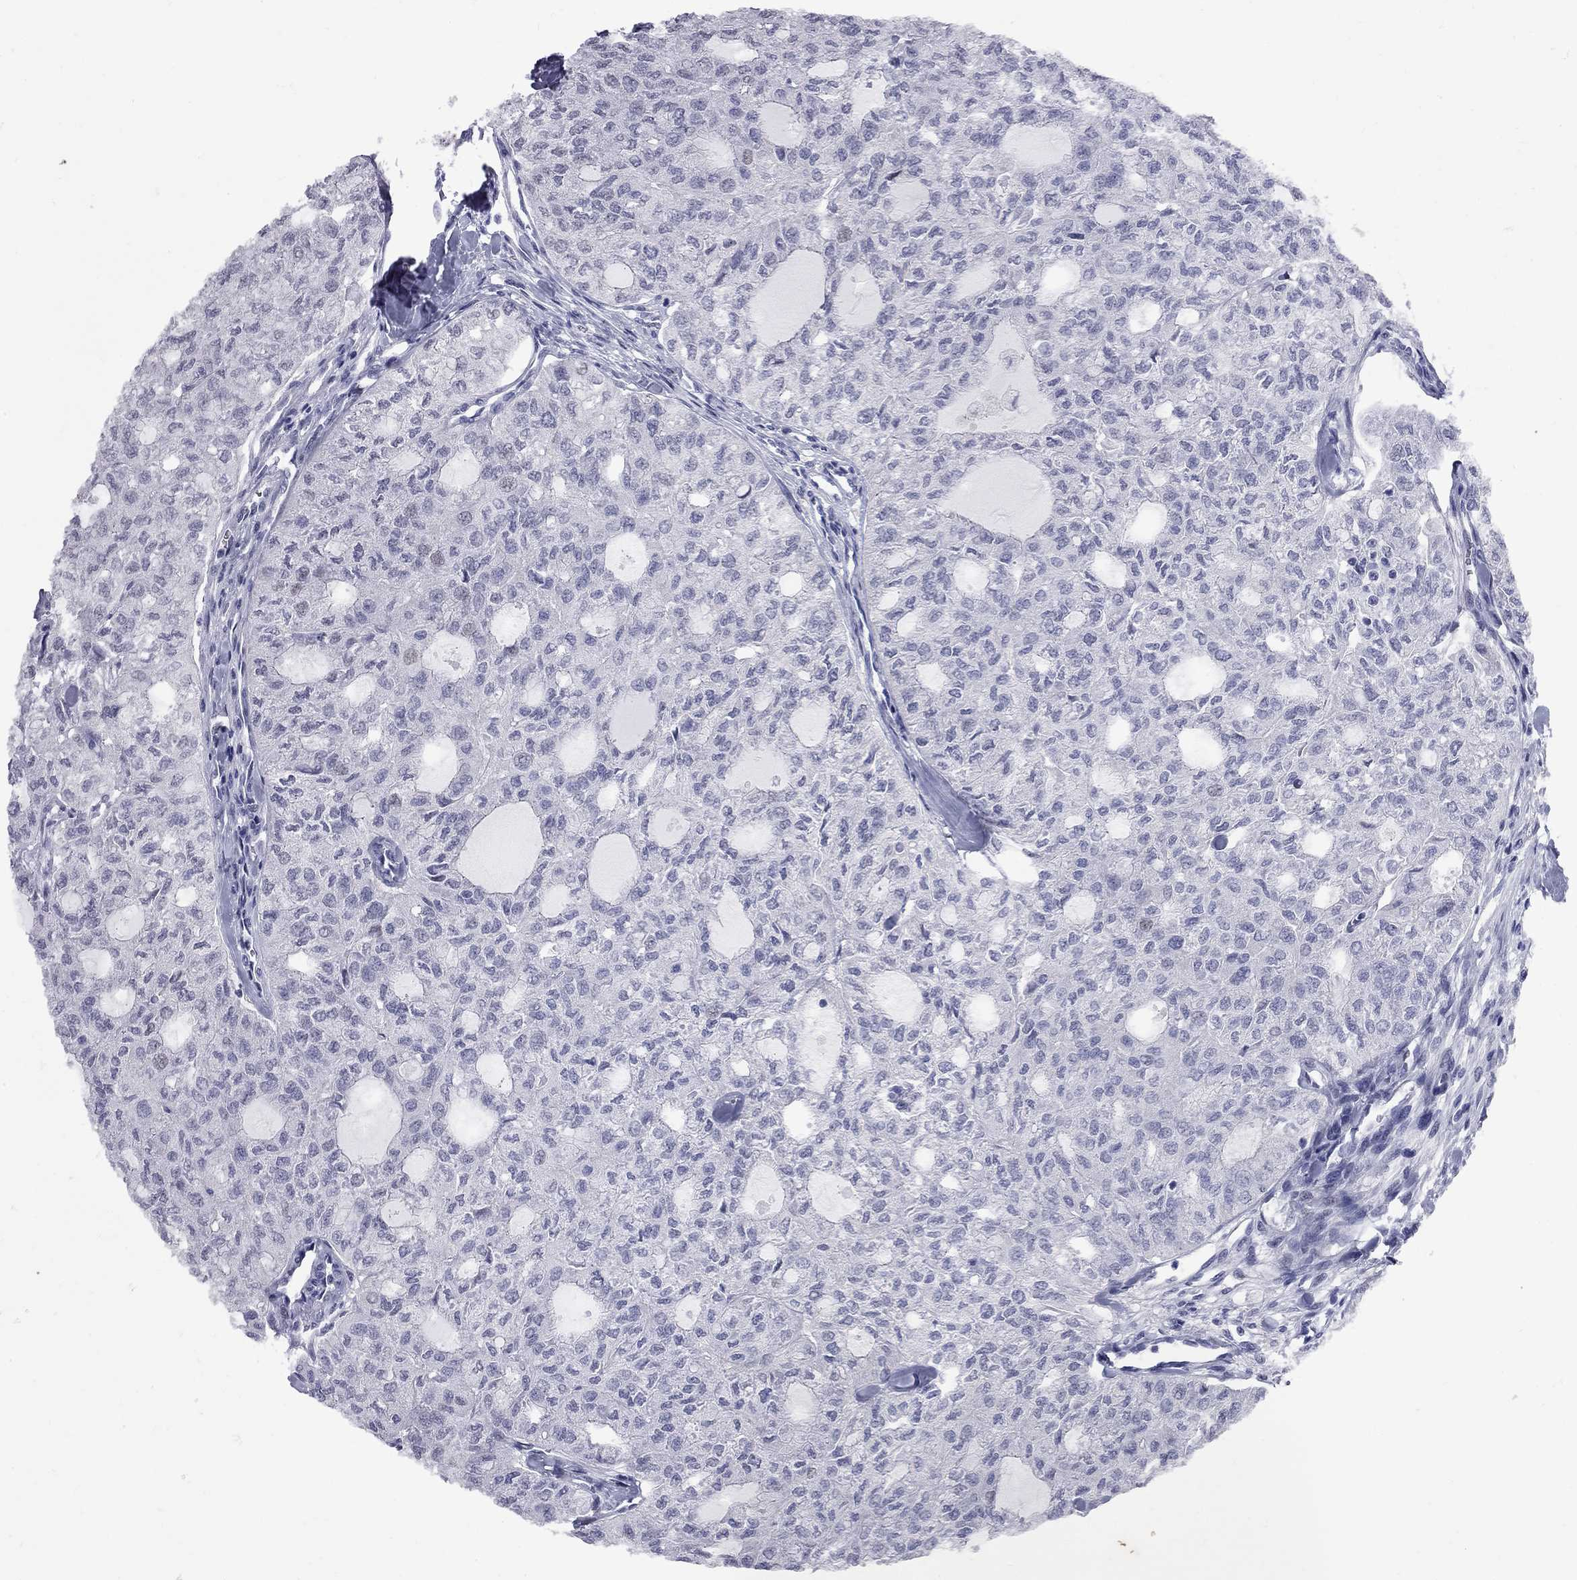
{"staining": {"intensity": "negative", "quantity": "none", "location": "none"}, "tissue": "thyroid cancer", "cell_type": "Tumor cells", "image_type": "cancer", "snomed": [{"axis": "morphology", "description": "Follicular adenoma carcinoma, NOS"}, {"axis": "topography", "description": "Thyroid gland"}], "caption": "This photomicrograph is of thyroid cancer (follicular adenoma carcinoma) stained with immunohistochemistry to label a protein in brown with the nuclei are counter-stained blue. There is no staining in tumor cells. (DAB (3,3'-diaminobenzidine) immunohistochemistry (IHC), high magnification).", "gene": "ZNF154", "patient": {"sex": "male", "age": 75}}